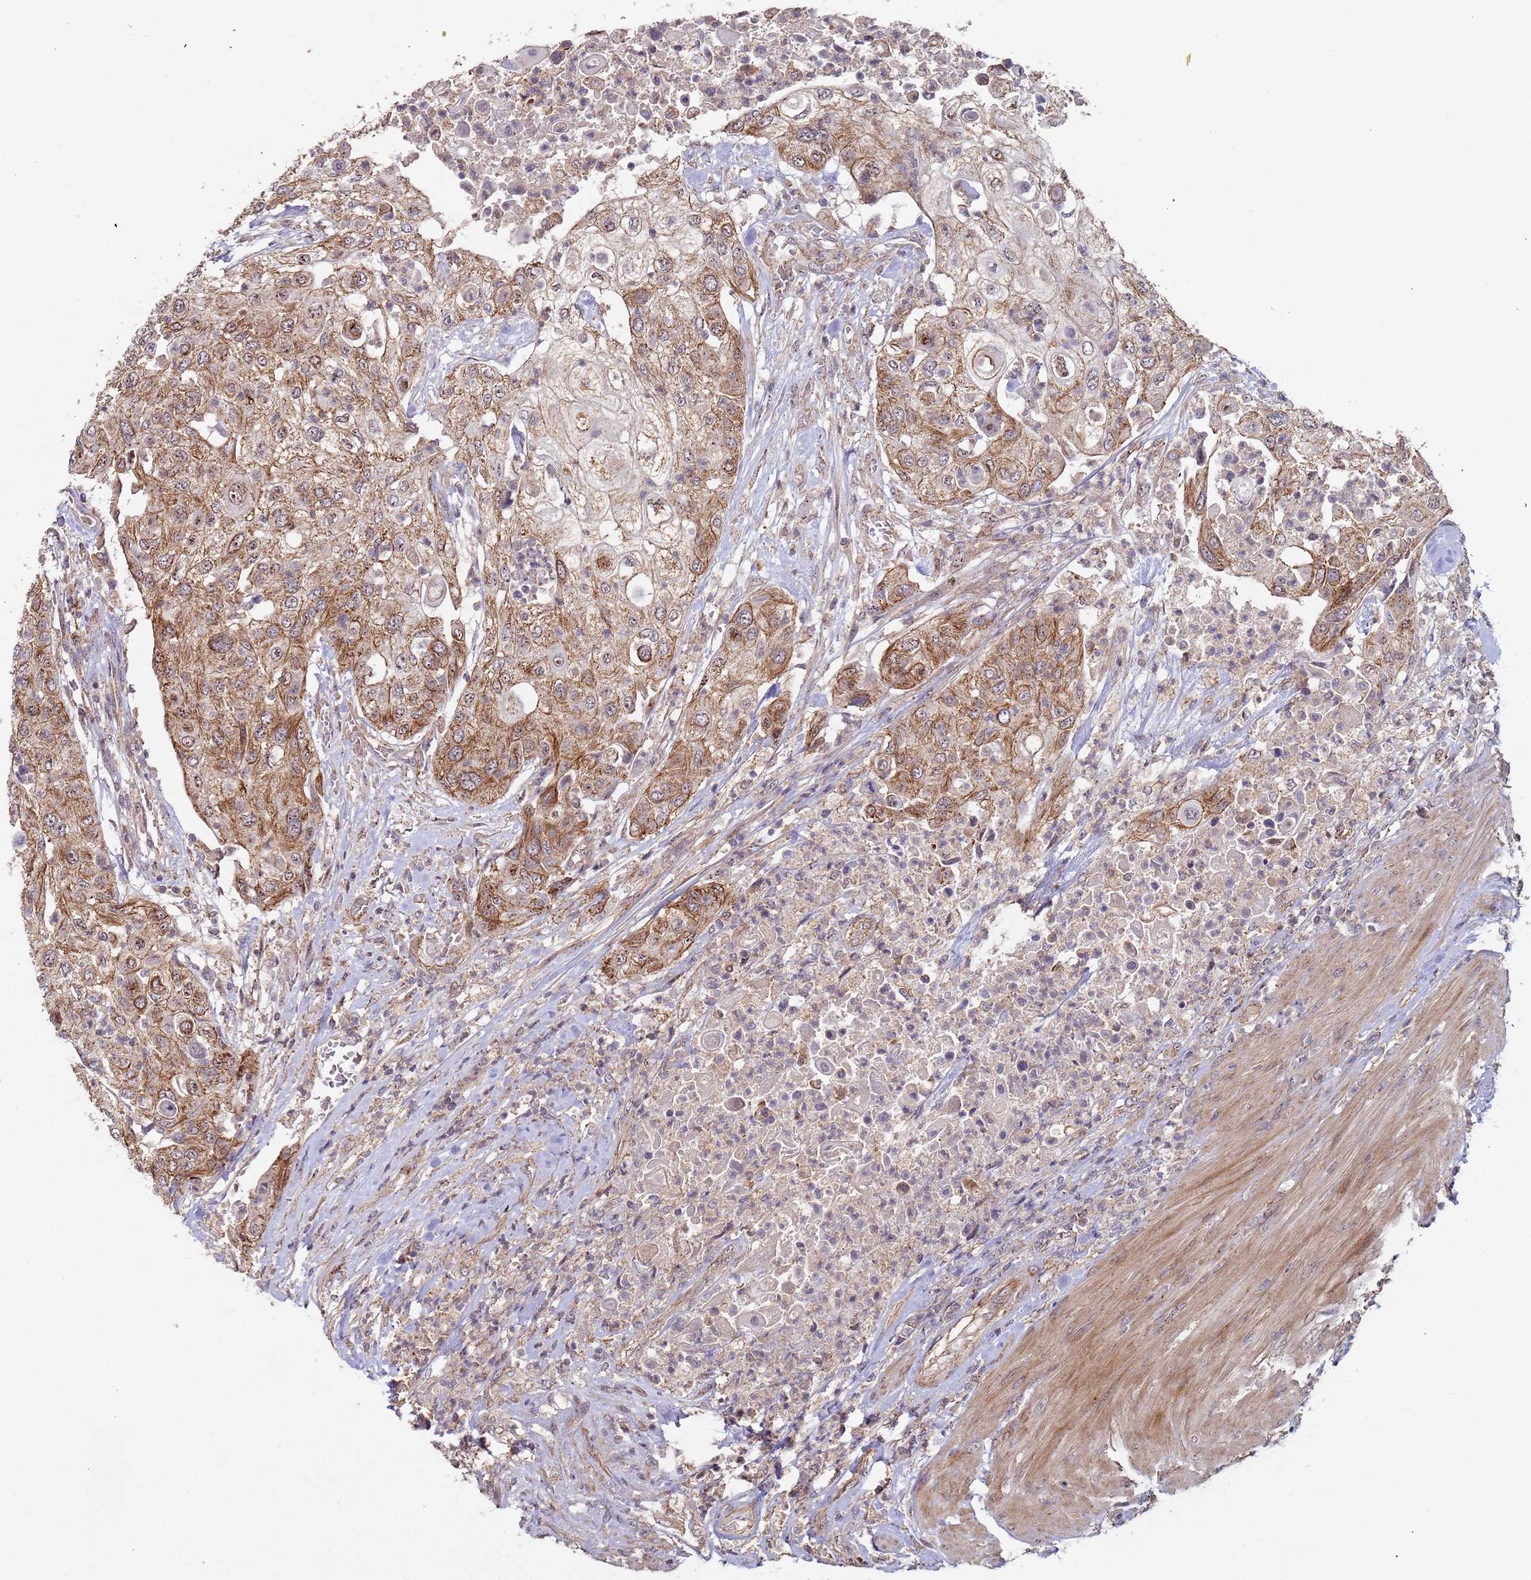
{"staining": {"intensity": "moderate", "quantity": ">75%", "location": "cytoplasmic/membranous"}, "tissue": "urothelial cancer", "cell_type": "Tumor cells", "image_type": "cancer", "snomed": [{"axis": "morphology", "description": "Urothelial carcinoma, High grade"}, {"axis": "topography", "description": "Urinary bladder"}], "caption": "Urothelial cancer stained for a protein (brown) displays moderate cytoplasmic/membranous positive staining in about >75% of tumor cells.", "gene": "KANSL1L", "patient": {"sex": "female", "age": 79}}